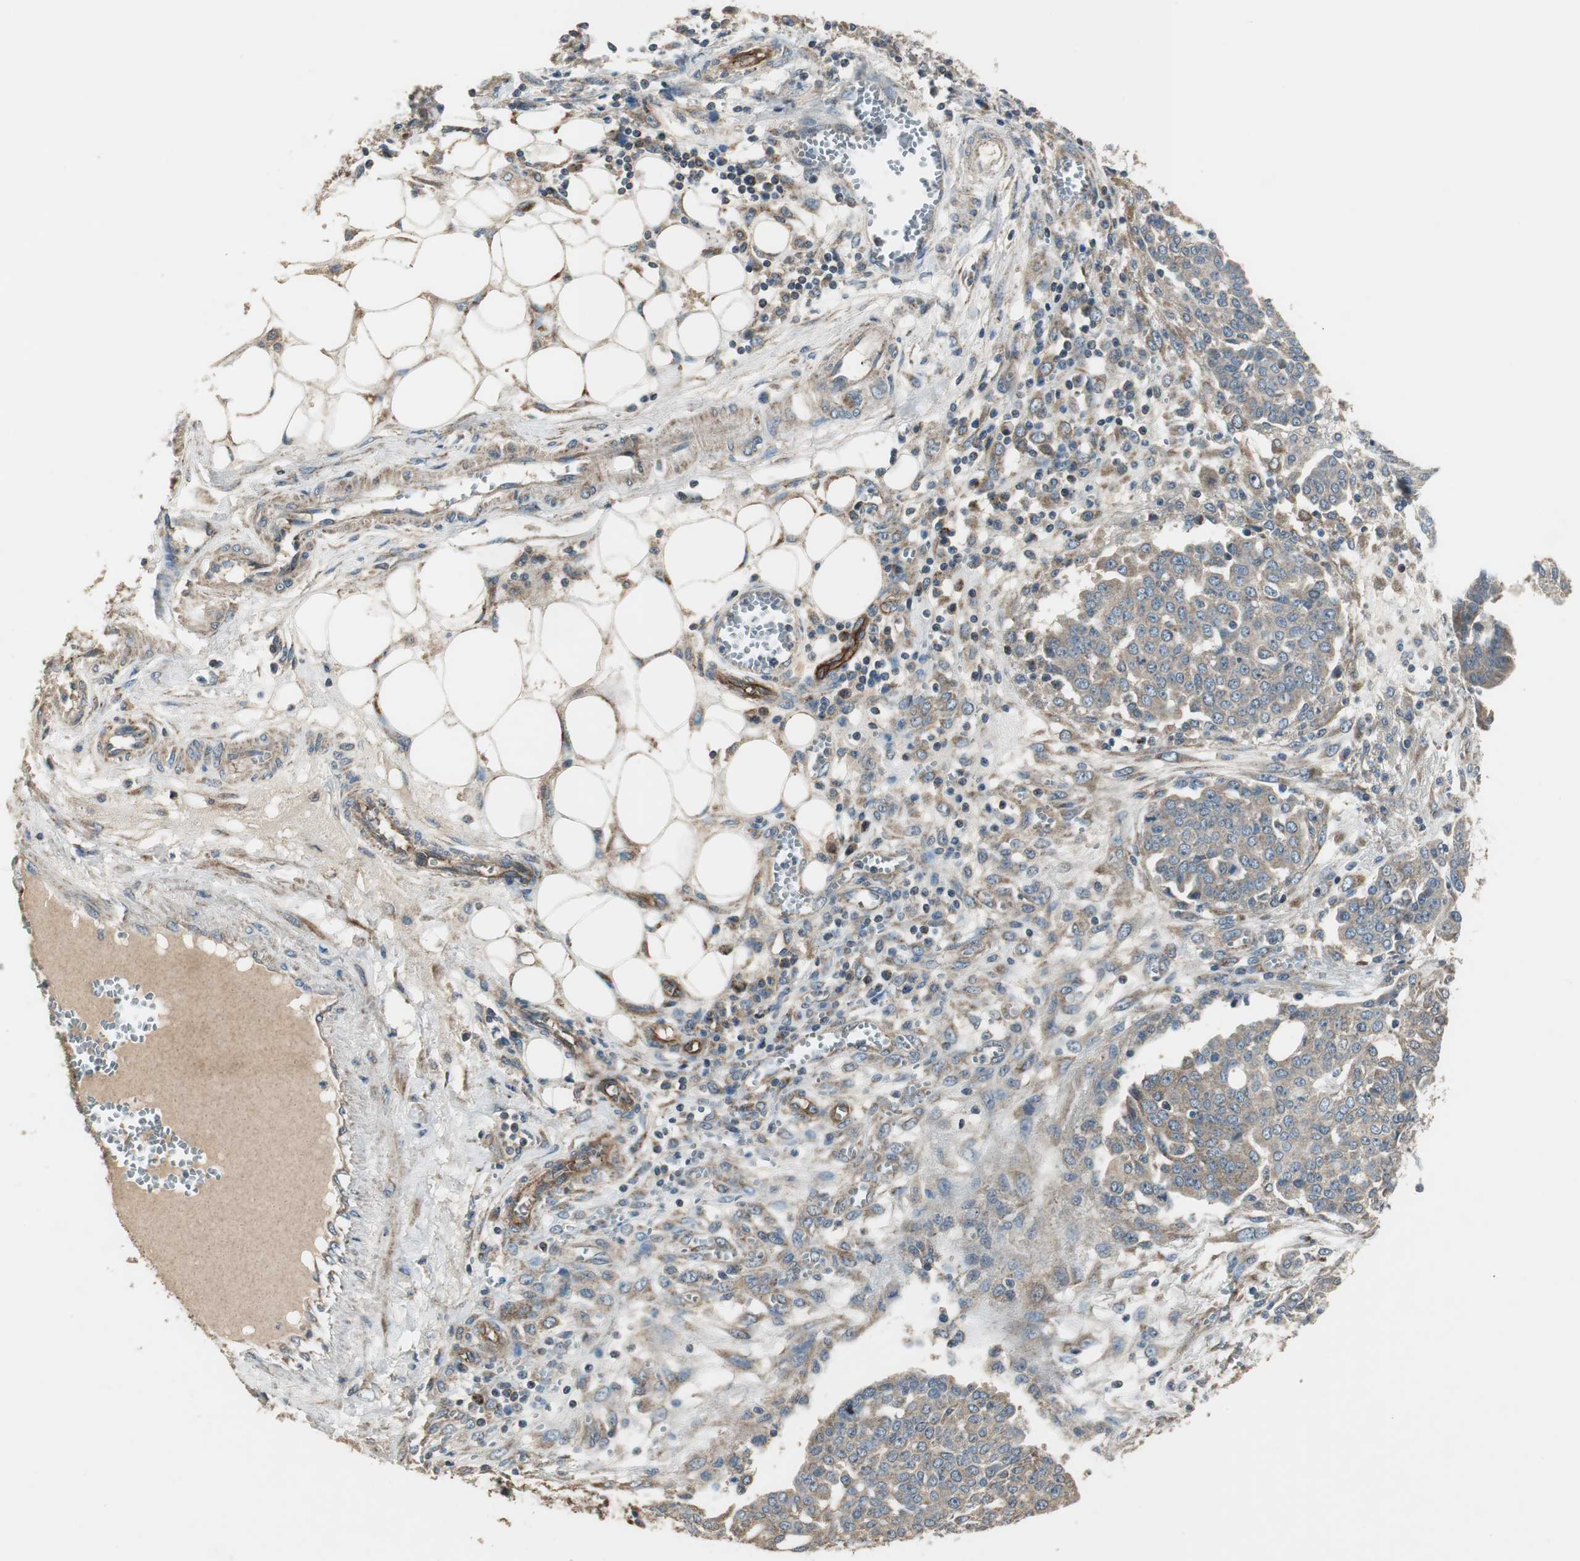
{"staining": {"intensity": "weak", "quantity": ">75%", "location": "cytoplasmic/membranous"}, "tissue": "ovarian cancer", "cell_type": "Tumor cells", "image_type": "cancer", "snomed": [{"axis": "morphology", "description": "Cystadenocarcinoma, serous, NOS"}, {"axis": "topography", "description": "Soft tissue"}, {"axis": "topography", "description": "Ovary"}], "caption": "High-magnification brightfield microscopy of ovarian cancer stained with DAB (3,3'-diaminobenzidine) (brown) and counterstained with hematoxylin (blue). tumor cells exhibit weak cytoplasmic/membranous positivity is identified in about>75% of cells.", "gene": "MSTO1", "patient": {"sex": "female", "age": 57}}